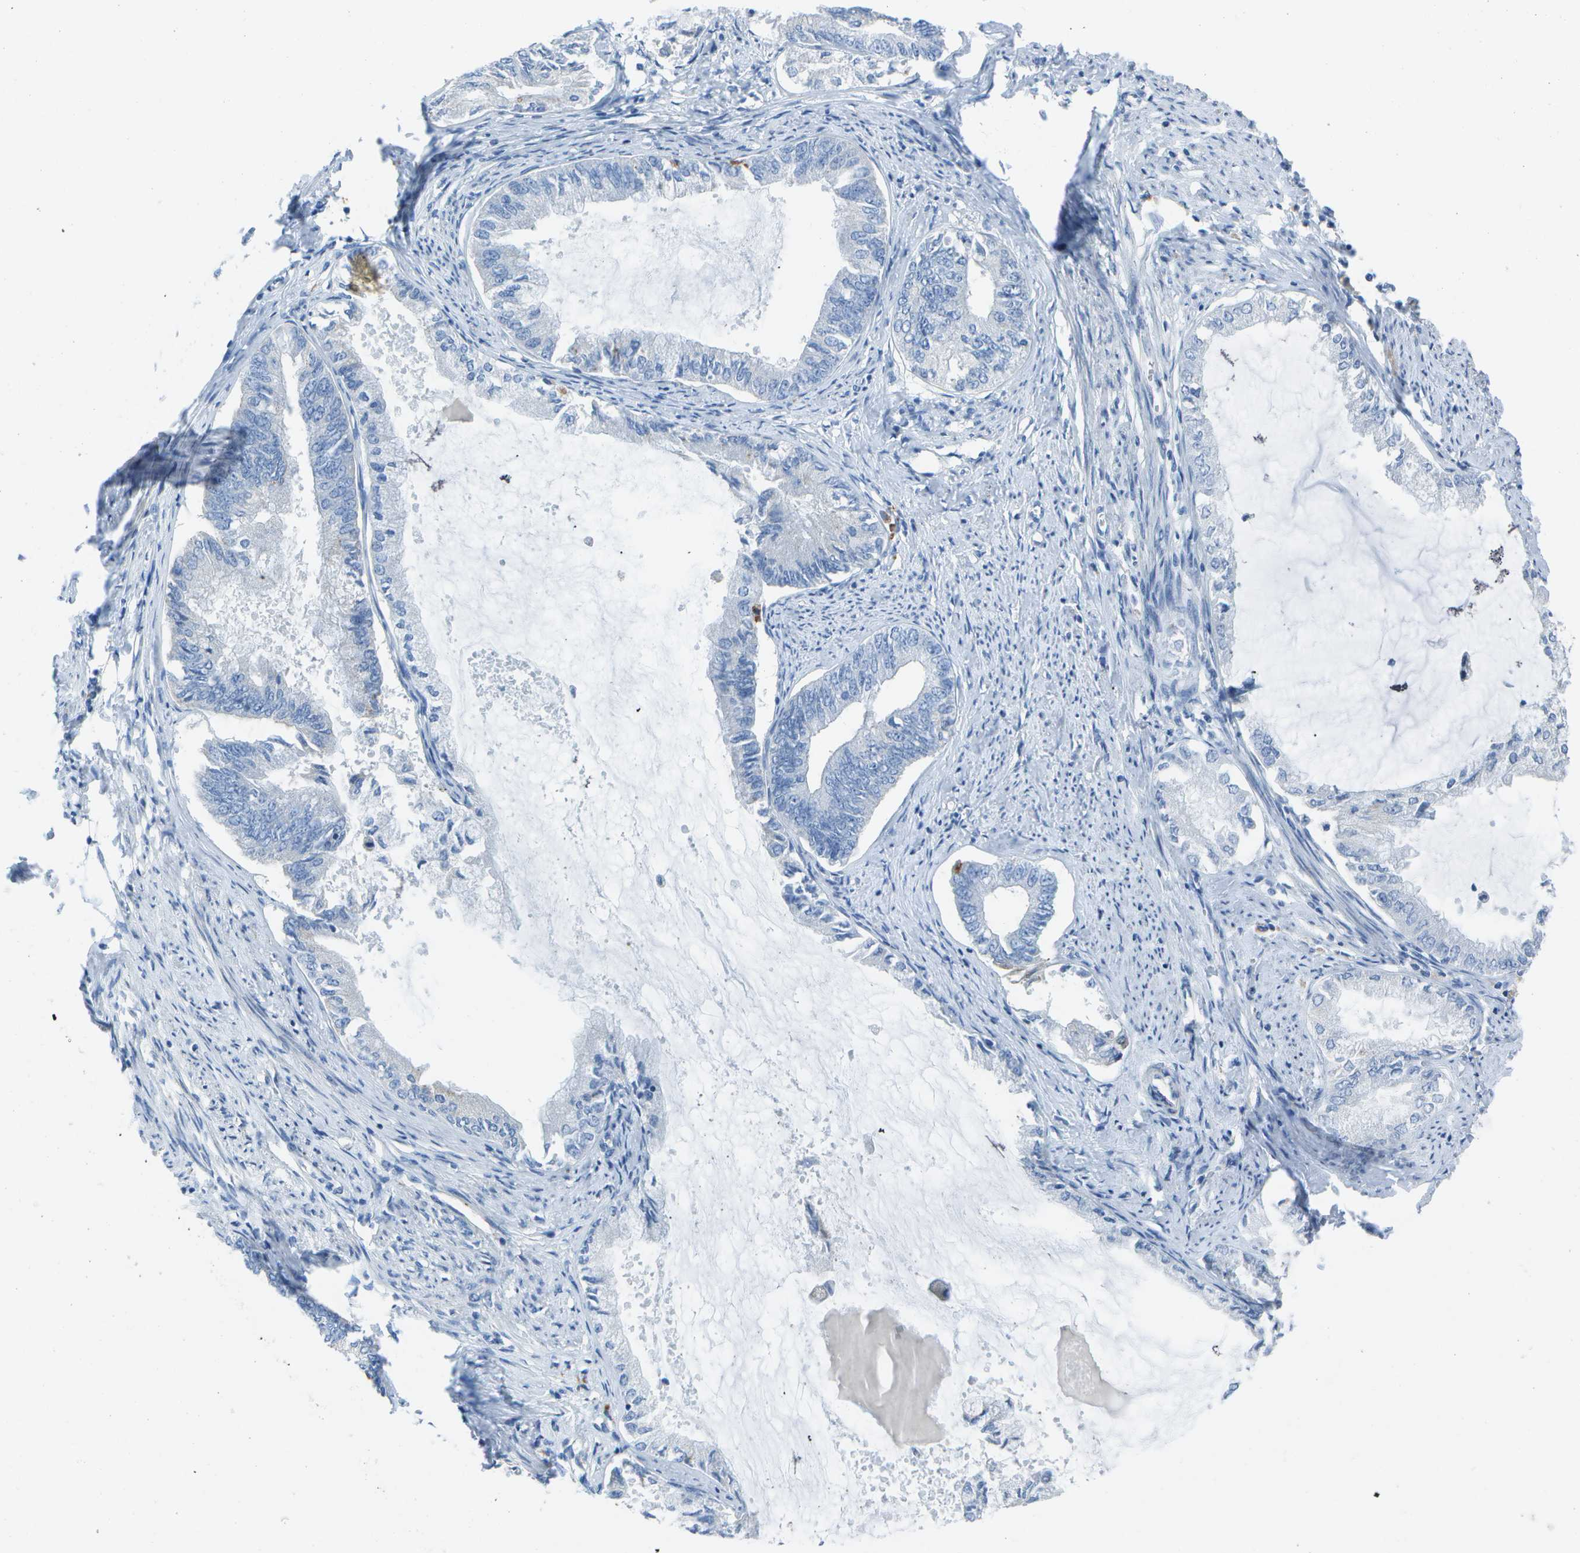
{"staining": {"intensity": "negative", "quantity": "none", "location": "none"}, "tissue": "endometrial cancer", "cell_type": "Tumor cells", "image_type": "cancer", "snomed": [{"axis": "morphology", "description": "Adenocarcinoma, NOS"}, {"axis": "topography", "description": "Endometrium"}], "caption": "High magnification brightfield microscopy of endometrial cancer (adenocarcinoma) stained with DAB (brown) and counterstained with hematoxylin (blue): tumor cells show no significant positivity.", "gene": "DCT", "patient": {"sex": "female", "age": 86}}